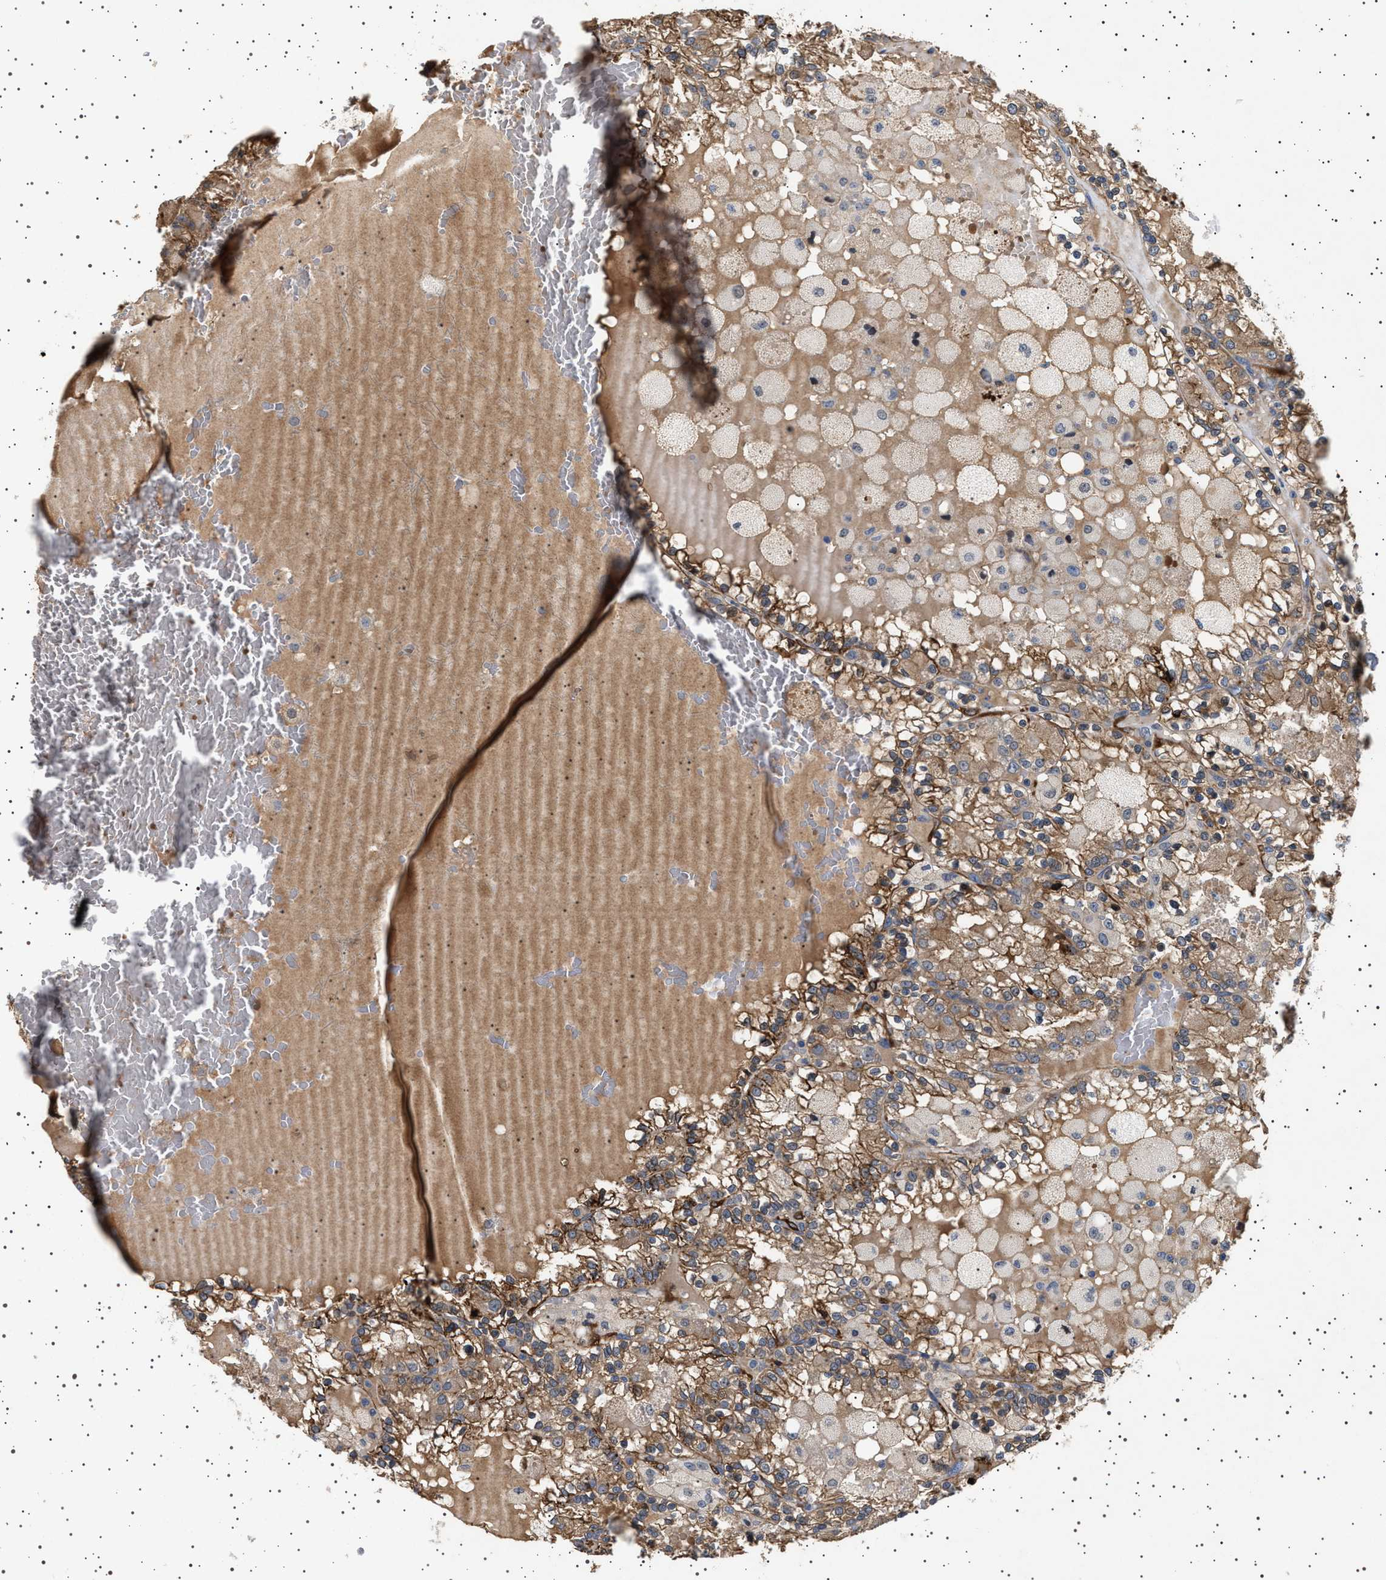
{"staining": {"intensity": "moderate", "quantity": ">75%", "location": "cytoplasmic/membranous"}, "tissue": "renal cancer", "cell_type": "Tumor cells", "image_type": "cancer", "snomed": [{"axis": "morphology", "description": "Adenocarcinoma, NOS"}, {"axis": "topography", "description": "Kidney"}], "caption": "Protein analysis of renal cancer tissue reveals moderate cytoplasmic/membranous expression in about >75% of tumor cells. (DAB IHC, brown staining for protein, blue staining for nuclei).", "gene": "GUCY1B1", "patient": {"sex": "female", "age": 56}}